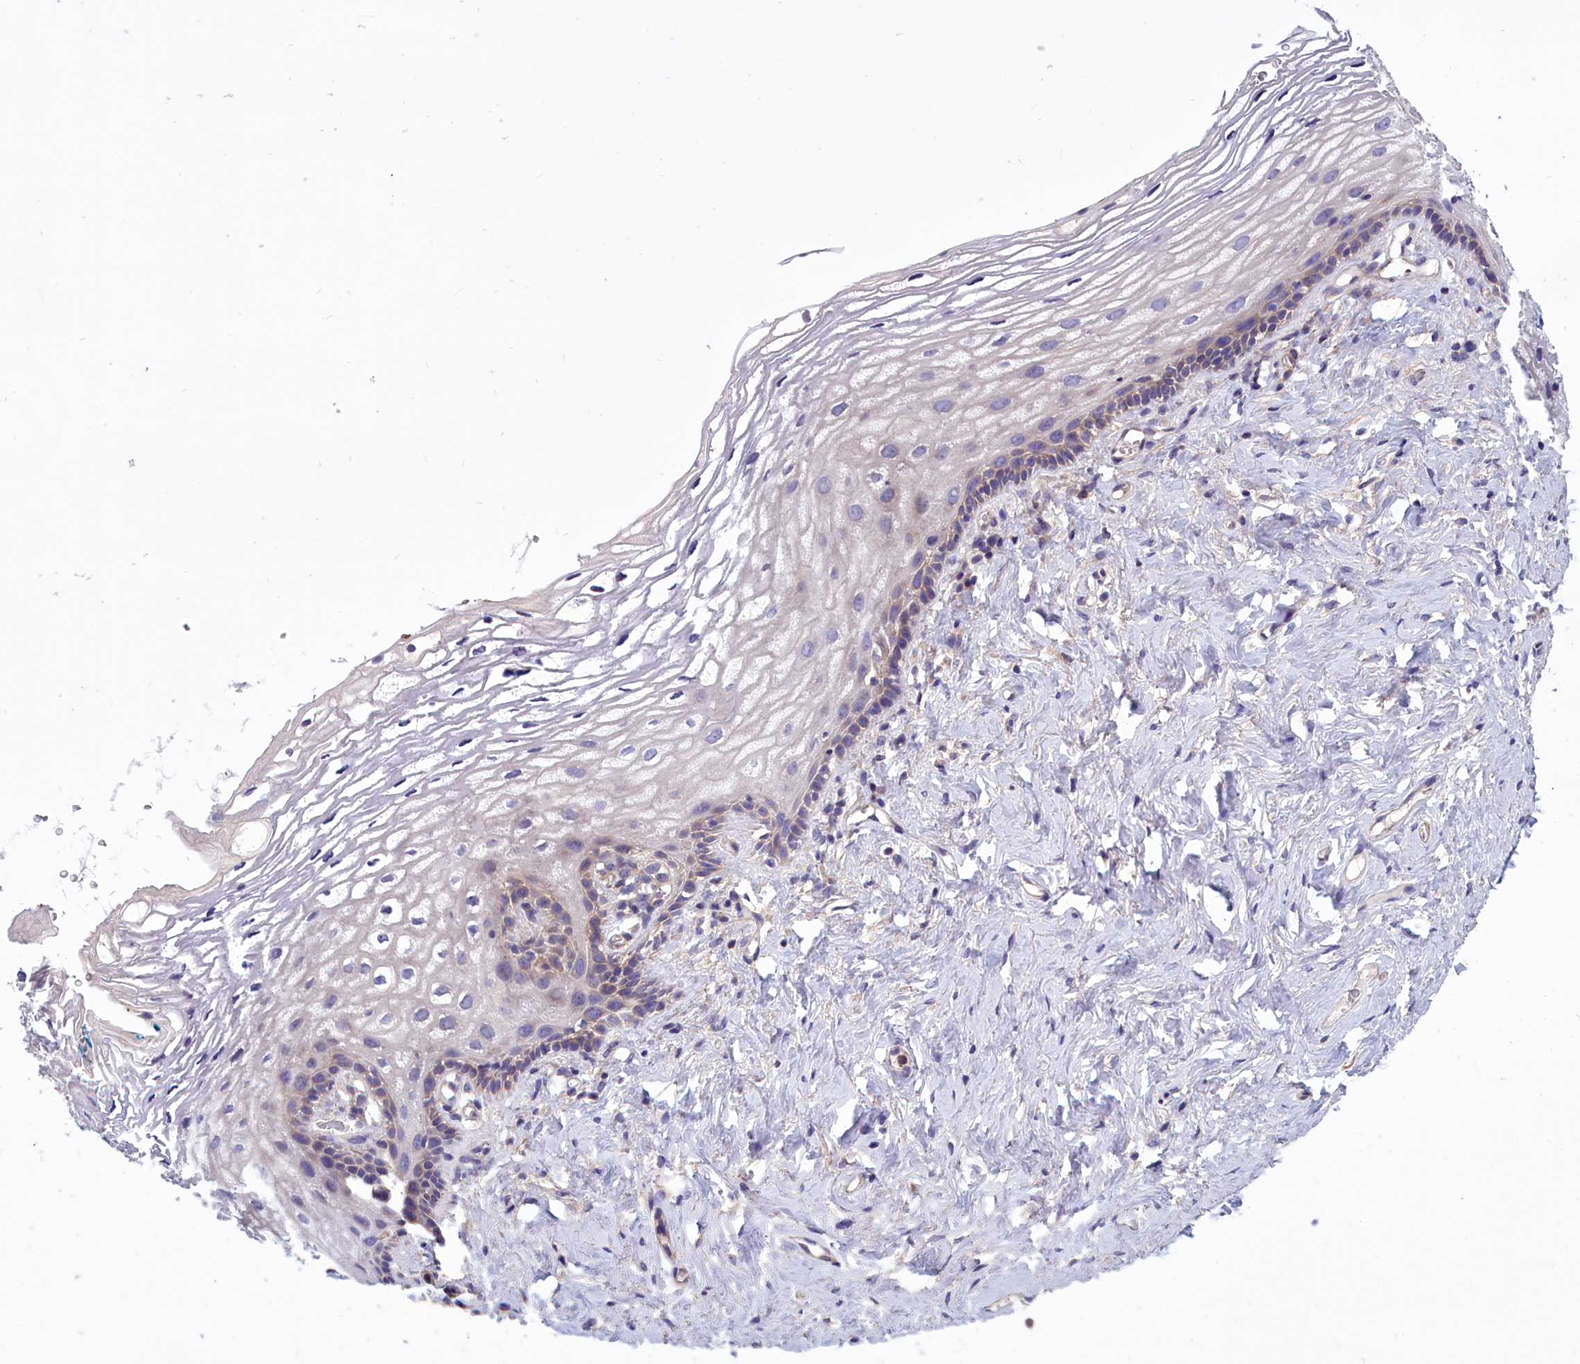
{"staining": {"intensity": "weak", "quantity": "<25%", "location": "cytoplasmic/membranous"}, "tissue": "vagina", "cell_type": "Squamous epithelial cells", "image_type": "normal", "snomed": [{"axis": "morphology", "description": "Normal tissue, NOS"}, {"axis": "morphology", "description": "Adenocarcinoma, NOS"}, {"axis": "topography", "description": "Rectum"}, {"axis": "topography", "description": "Vagina"}], "caption": "Immunohistochemical staining of unremarkable human vagina reveals no significant expression in squamous epithelial cells.", "gene": "AMDHD2", "patient": {"sex": "female", "age": 71}}